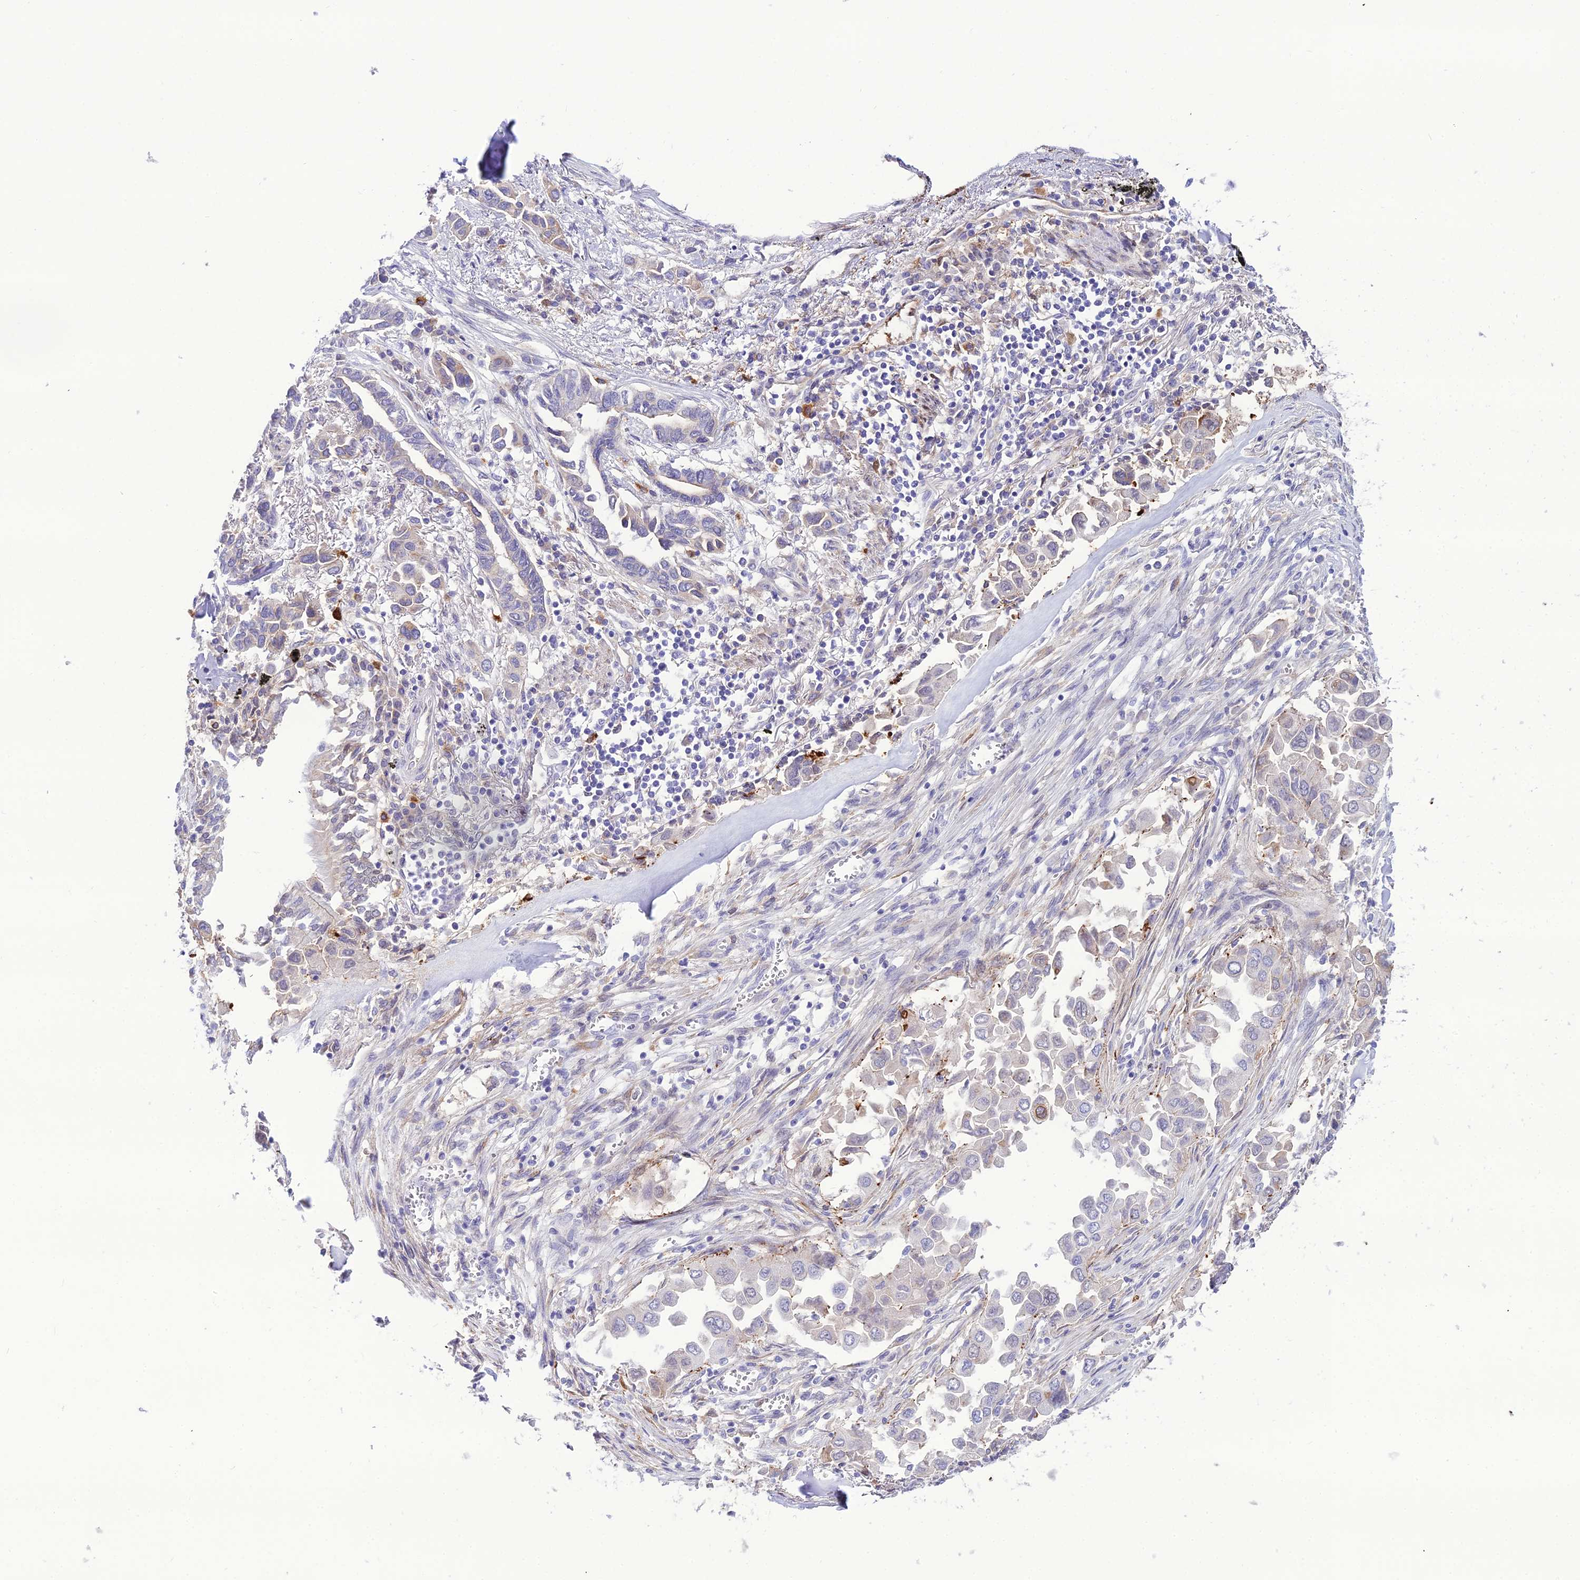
{"staining": {"intensity": "negative", "quantity": "none", "location": "none"}, "tissue": "lung cancer", "cell_type": "Tumor cells", "image_type": "cancer", "snomed": [{"axis": "morphology", "description": "Adenocarcinoma, NOS"}, {"axis": "topography", "description": "Lung"}], "caption": "A histopathology image of lung adenocarcinoma stained for a protein reveals no brown staining in tumor cells.", "gene": "MB21D2", "patient": {"sex": "female", "age": 76}}